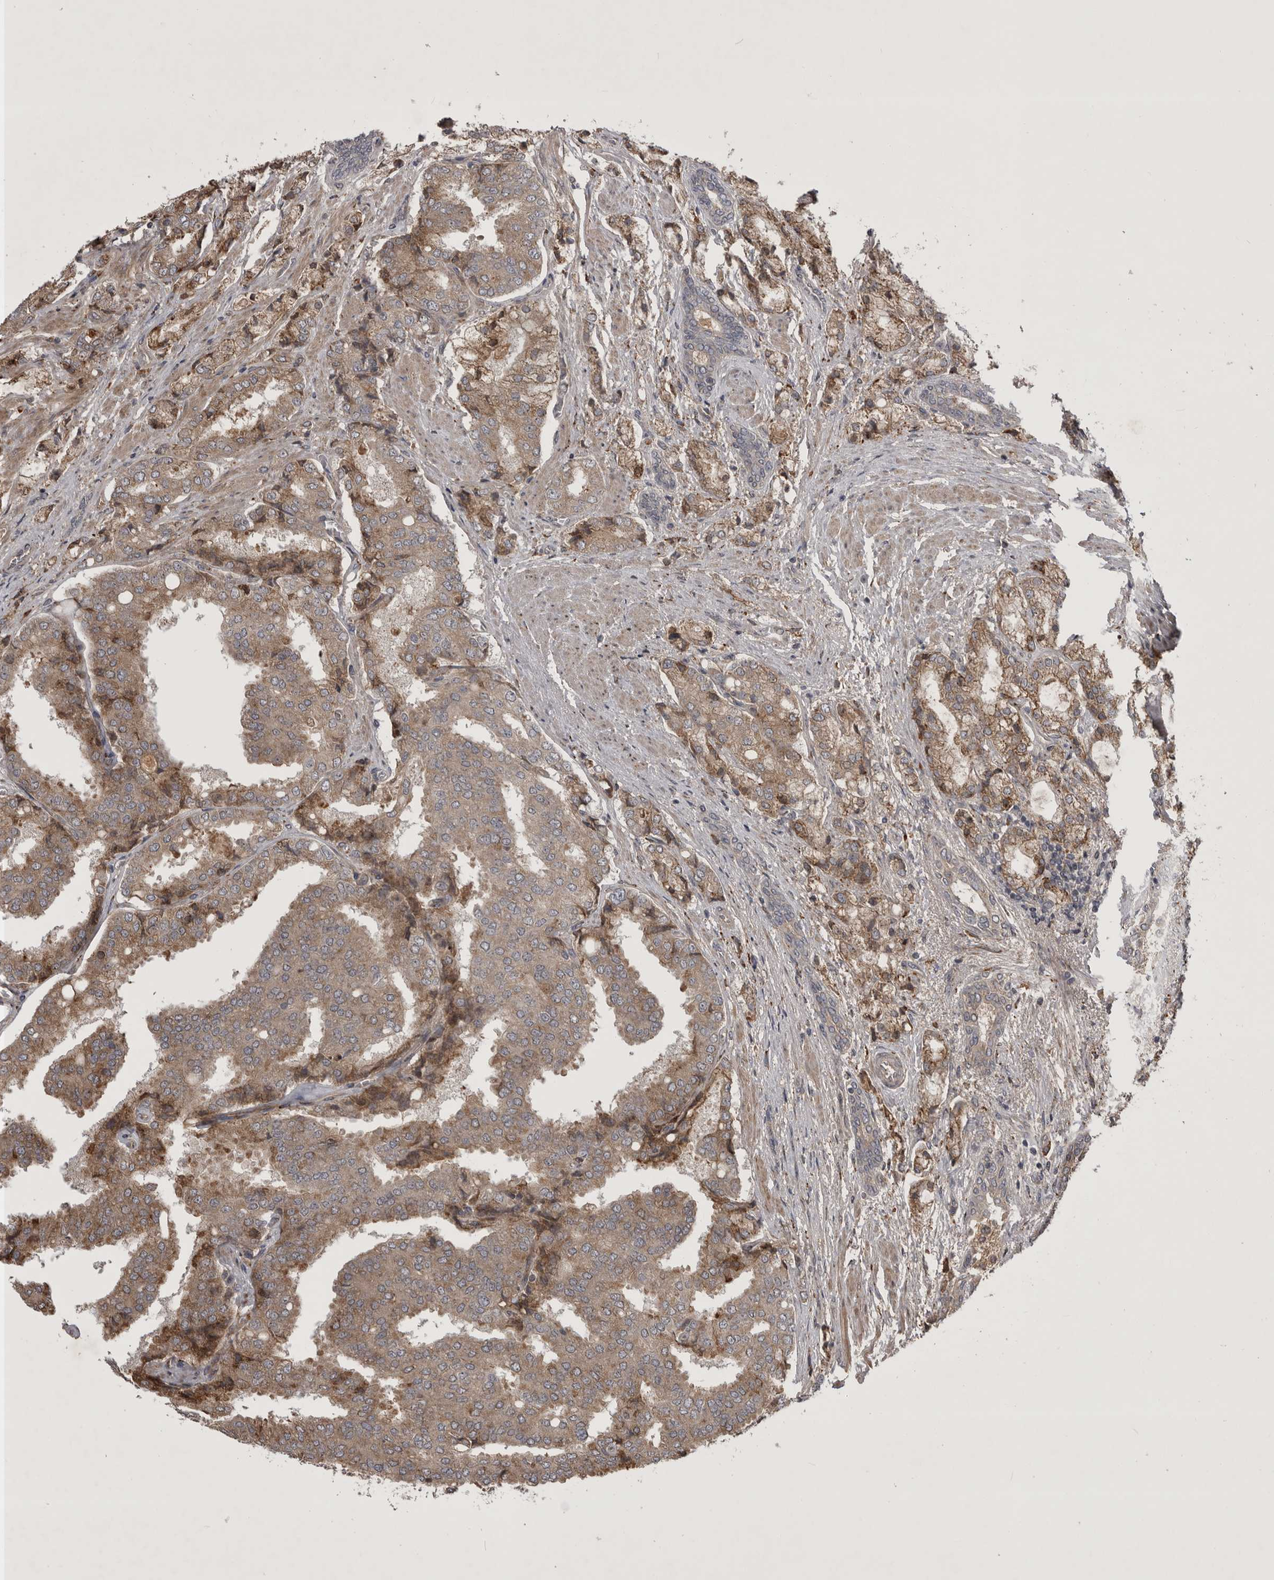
{"staining": {"intensity": "weak", "quantity": ">75%", "location": "cytoplasmic/membranous"}, "tissue": "prostate cancer", "cell_type": "Tumor cells", "image_type": "cancer", "snomed": [{"axis": "morphology", "description": "Adenocarcinoma, High grade"}, {"axis": "topography", "description": "Prostate"}], "caption": "There is low levels of weak cytoplasmic/membranous positivity in tumor cells of prostate cancer (high-grade adenocarcinoma), as demonstrated by immunohistochemical staining (brown color).", "gene": "RAB3GAP2", "patient": {"sex": "male", "age": 50}}